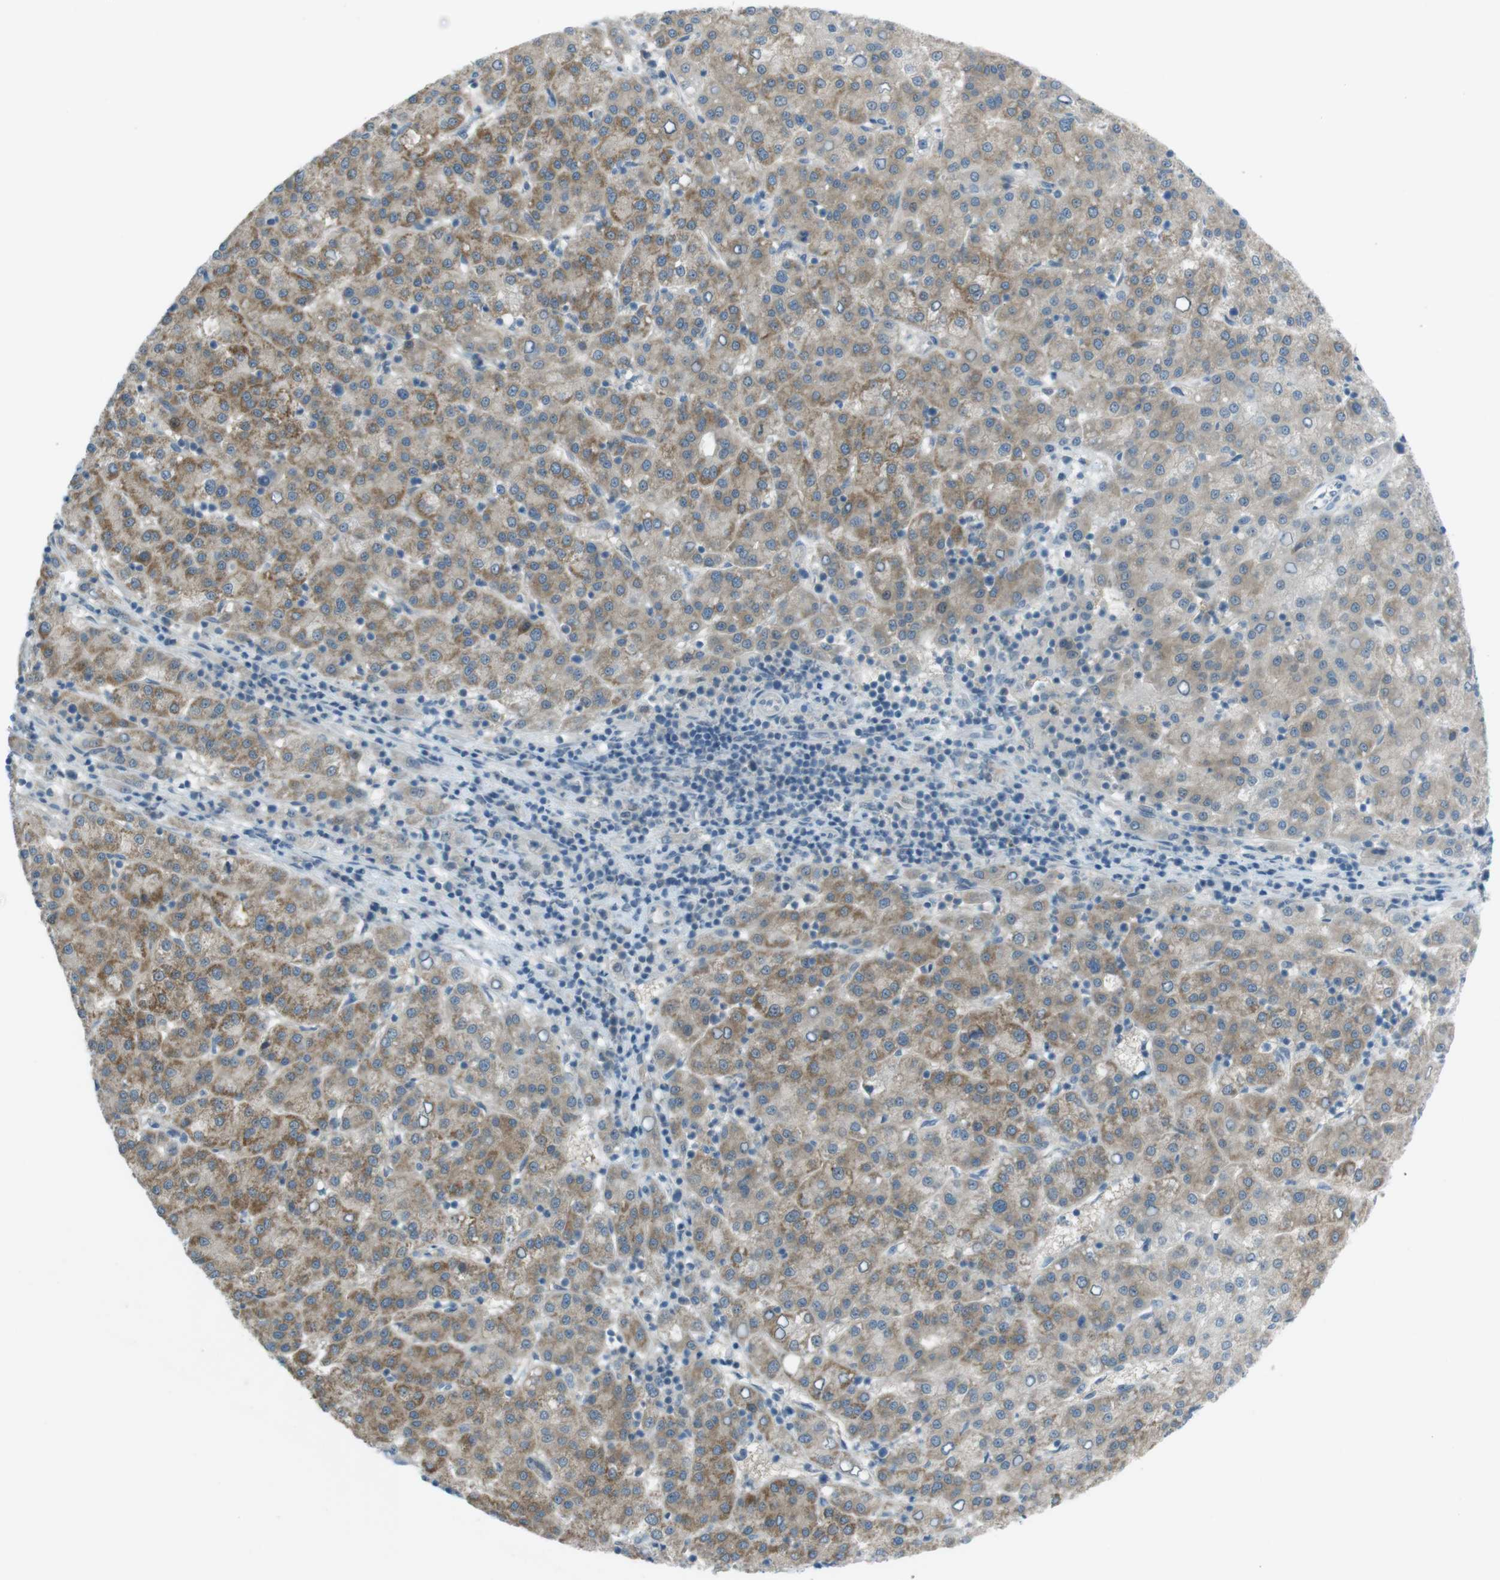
{"staining": {"intensity": "moderate", "quantity": ">75%", "location": "cytoplasmic/membranous"}, "tissue": "liver cancer", "cell_type": "Tumor cells", "image_type": "cancer", "snomed": [{"axis": "morphology", "description": "Carcinoma, Hepatocellular, NOS"}, {"axis": "topography", "description": "Liver"}], "caption": "Immunohistochemistry image of hepatocellular carcinoma (liver) stained for a protein (brown), which exhibits medium levels of moderate cytoplasmic/membranous positivity in approximately >75% of tumor cells.", "gene": "ZDHHC20", "patient": {"sex": "female", "age": 58}}